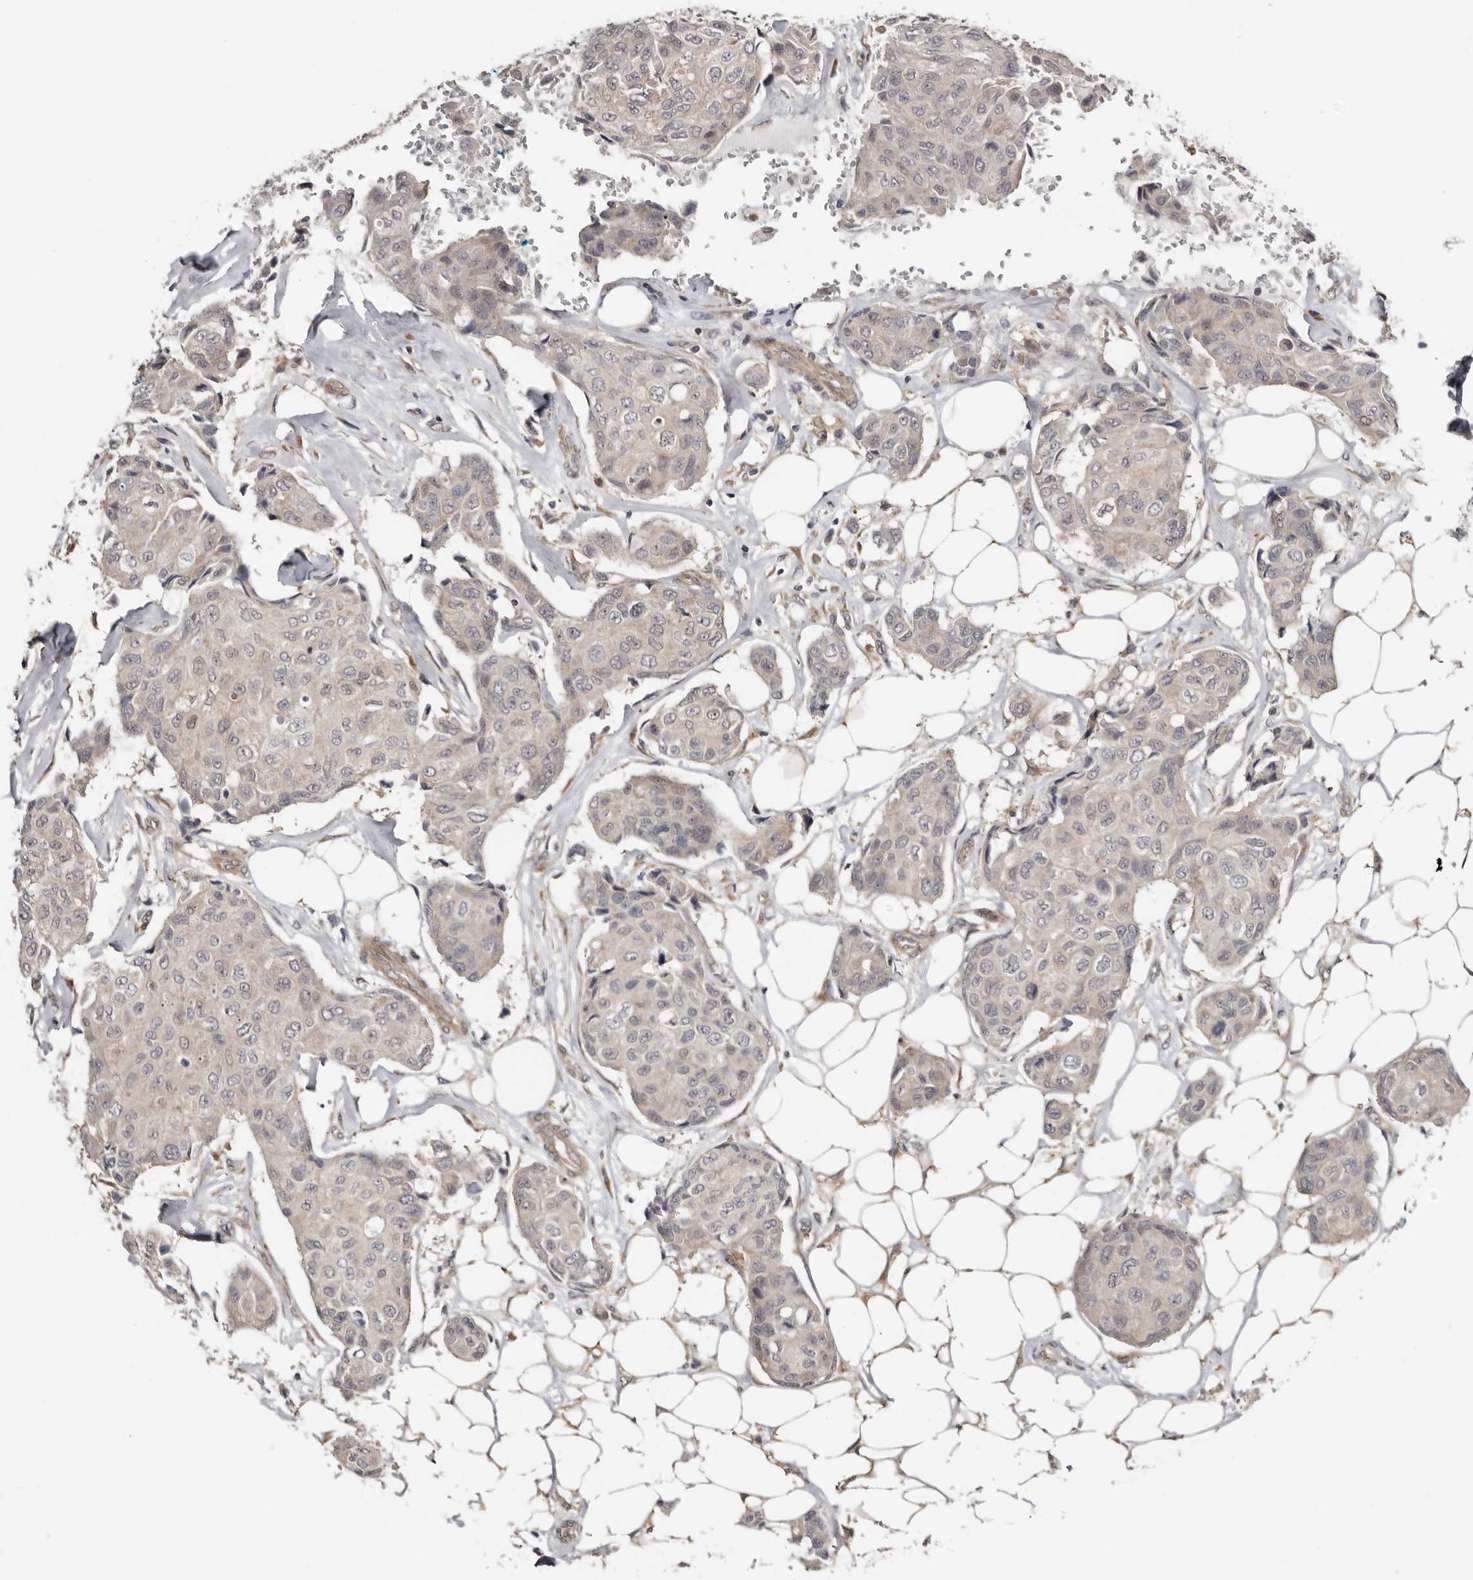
{"staining": {"intensity": "negative", "quantity": "none", "location": "none"}, "tissue": "breast cancer", "cell_type": "Tumor cells", "image_type": "cancer", "snomed": [{"axis": "morphology", "description": "Duct carcinoma"}, {"axis": "topography", "description": "Breast"}], "caption": "A high-resolution image shows immunohistochemistry (IHC) staining of breast cancer (invasive ductal carcinoma), which exhibits no significant expression in tumor cells.", "gene": "SBDS", "patient": {"sex": "female", "age": 80}}